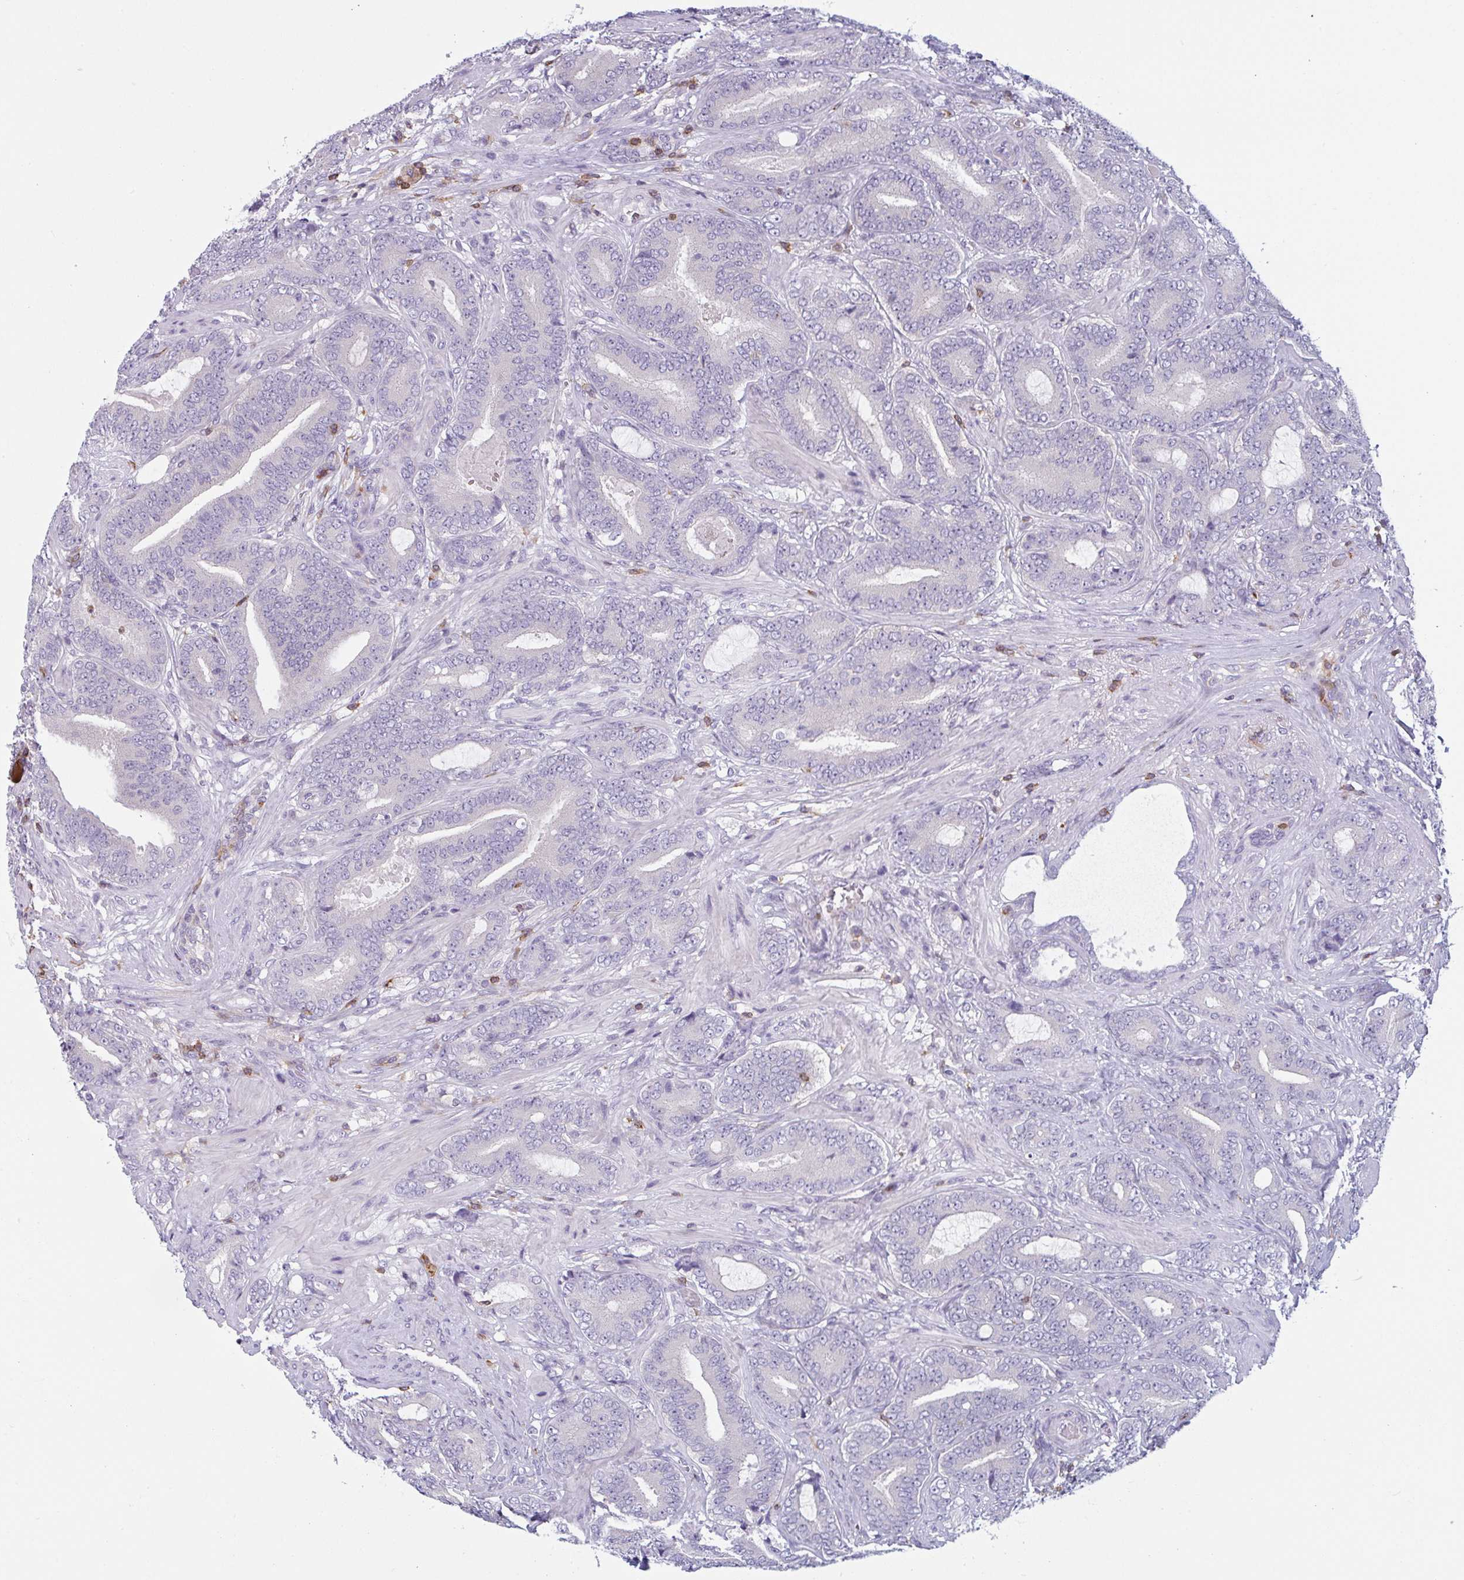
{"staining": {"intensity": "negative", "quantity": "none", "location": "none"}, "tissue": "prostate cancer", "cell_type": "Tumor cells", "image_type": "cancer", "snomed": [{"axis": "morphology", "description": "Adenocarcinoma, High grade"}, {"axis": "topography", "description": "Prostate"}], "caption": "High magnification brightfield microscopy of high-grade adenocarcinoma (prostate) stained with DAB (brown) and counterstained with hematoxylin (blue): tumor cells show no significant expression.", "gene": "CD80", "patient": {"sex": "male", "age": 62}}